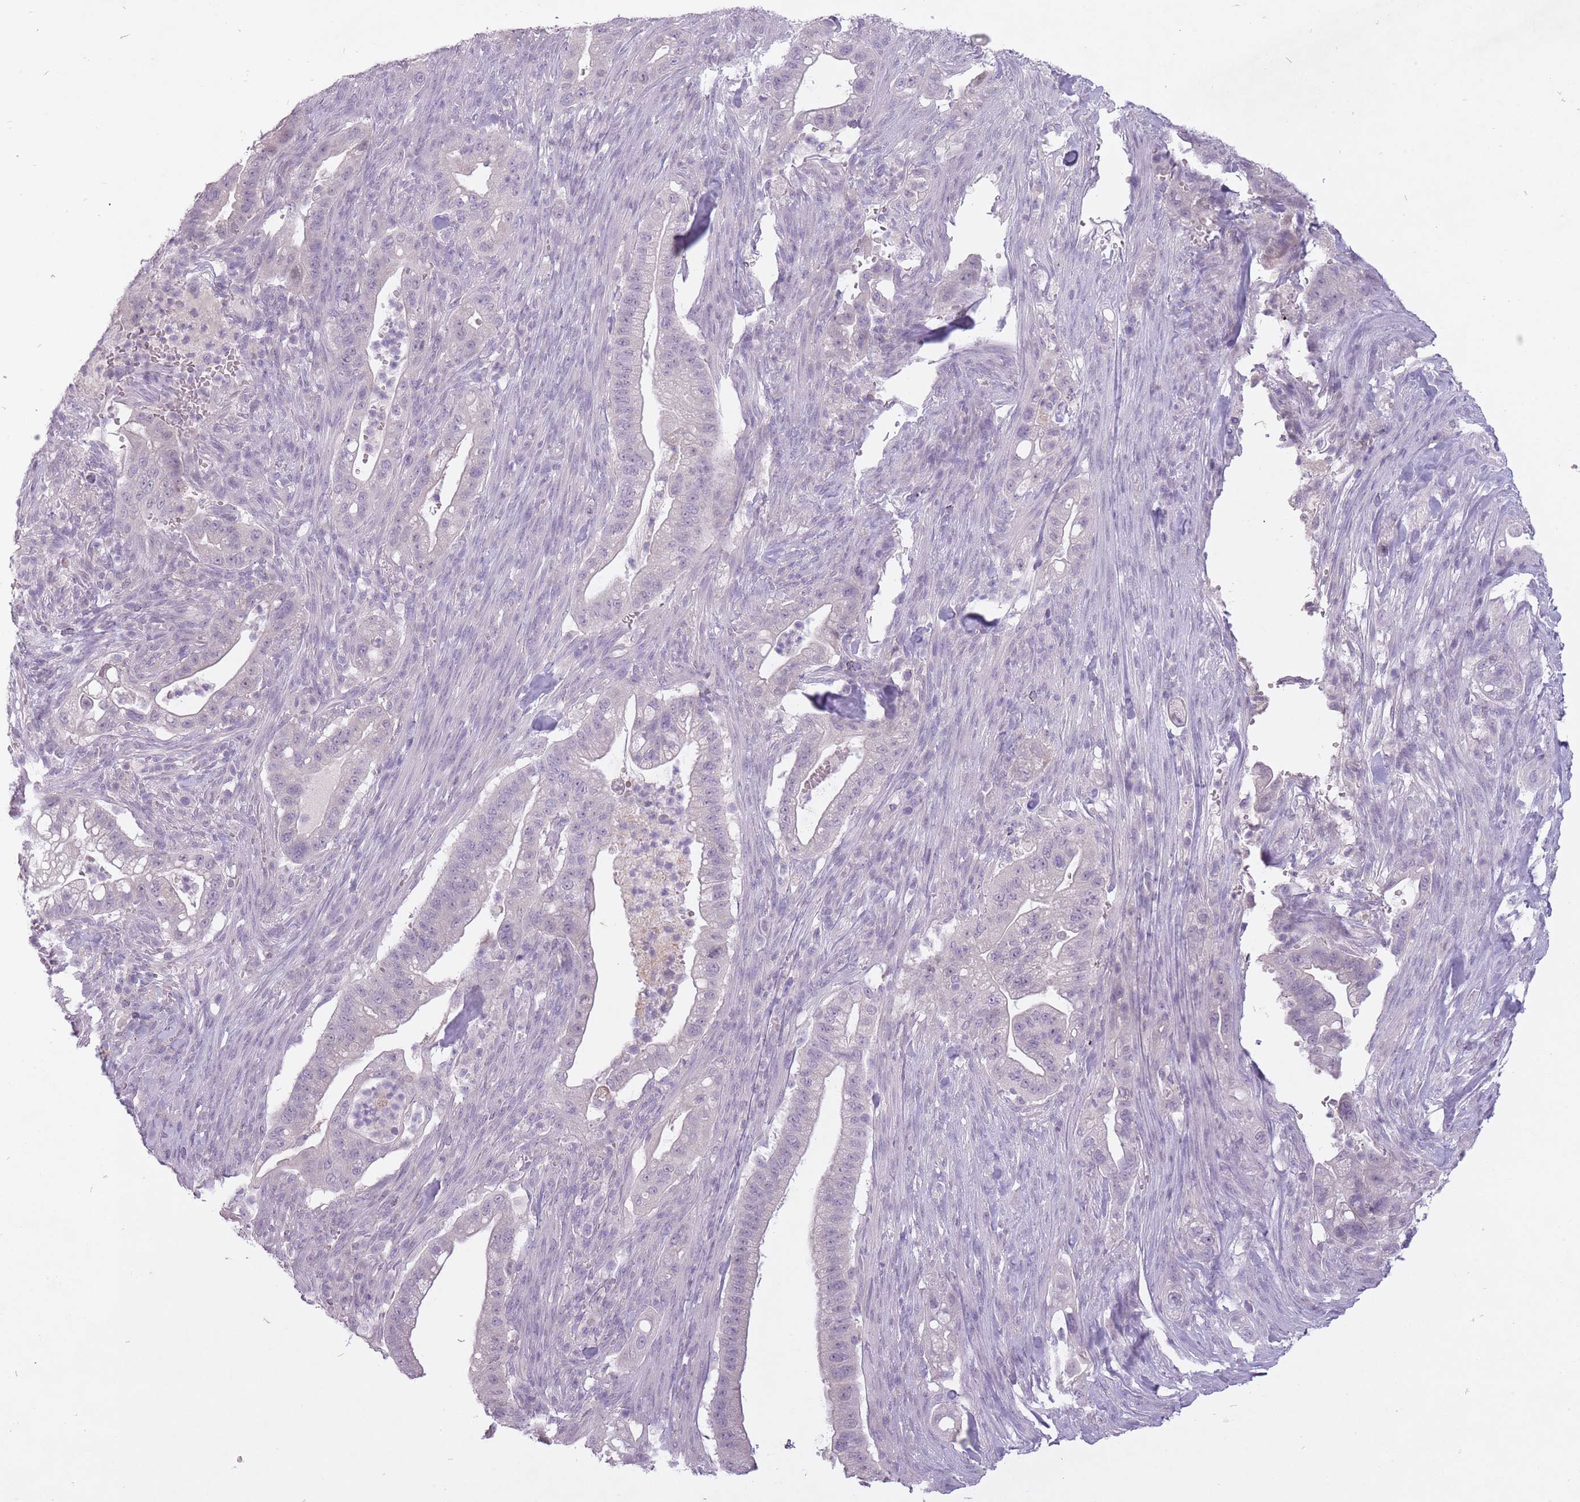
{"staining": {"intensity": "negative", "quantity": "none", "location": "none"}, "tissue": "pancreatic cancer", "cell_type": "Tumor cells", "image_type": "cancer", "snomed": [{"axis": "morphology", "description": "Adenocarcinoma, NOS"}, {"axis": "topography", "description": "Pancreas"}], "caption": "Pancreatic cancer was stained to show a protein in brown. There is no significant positivity in tumor cells. (Brightfield microscopy of DAB immunohistochemistry (IHC) at high magnification).", "gene": "FAM43B", "patient": {"sex": "male", "age": 44}}